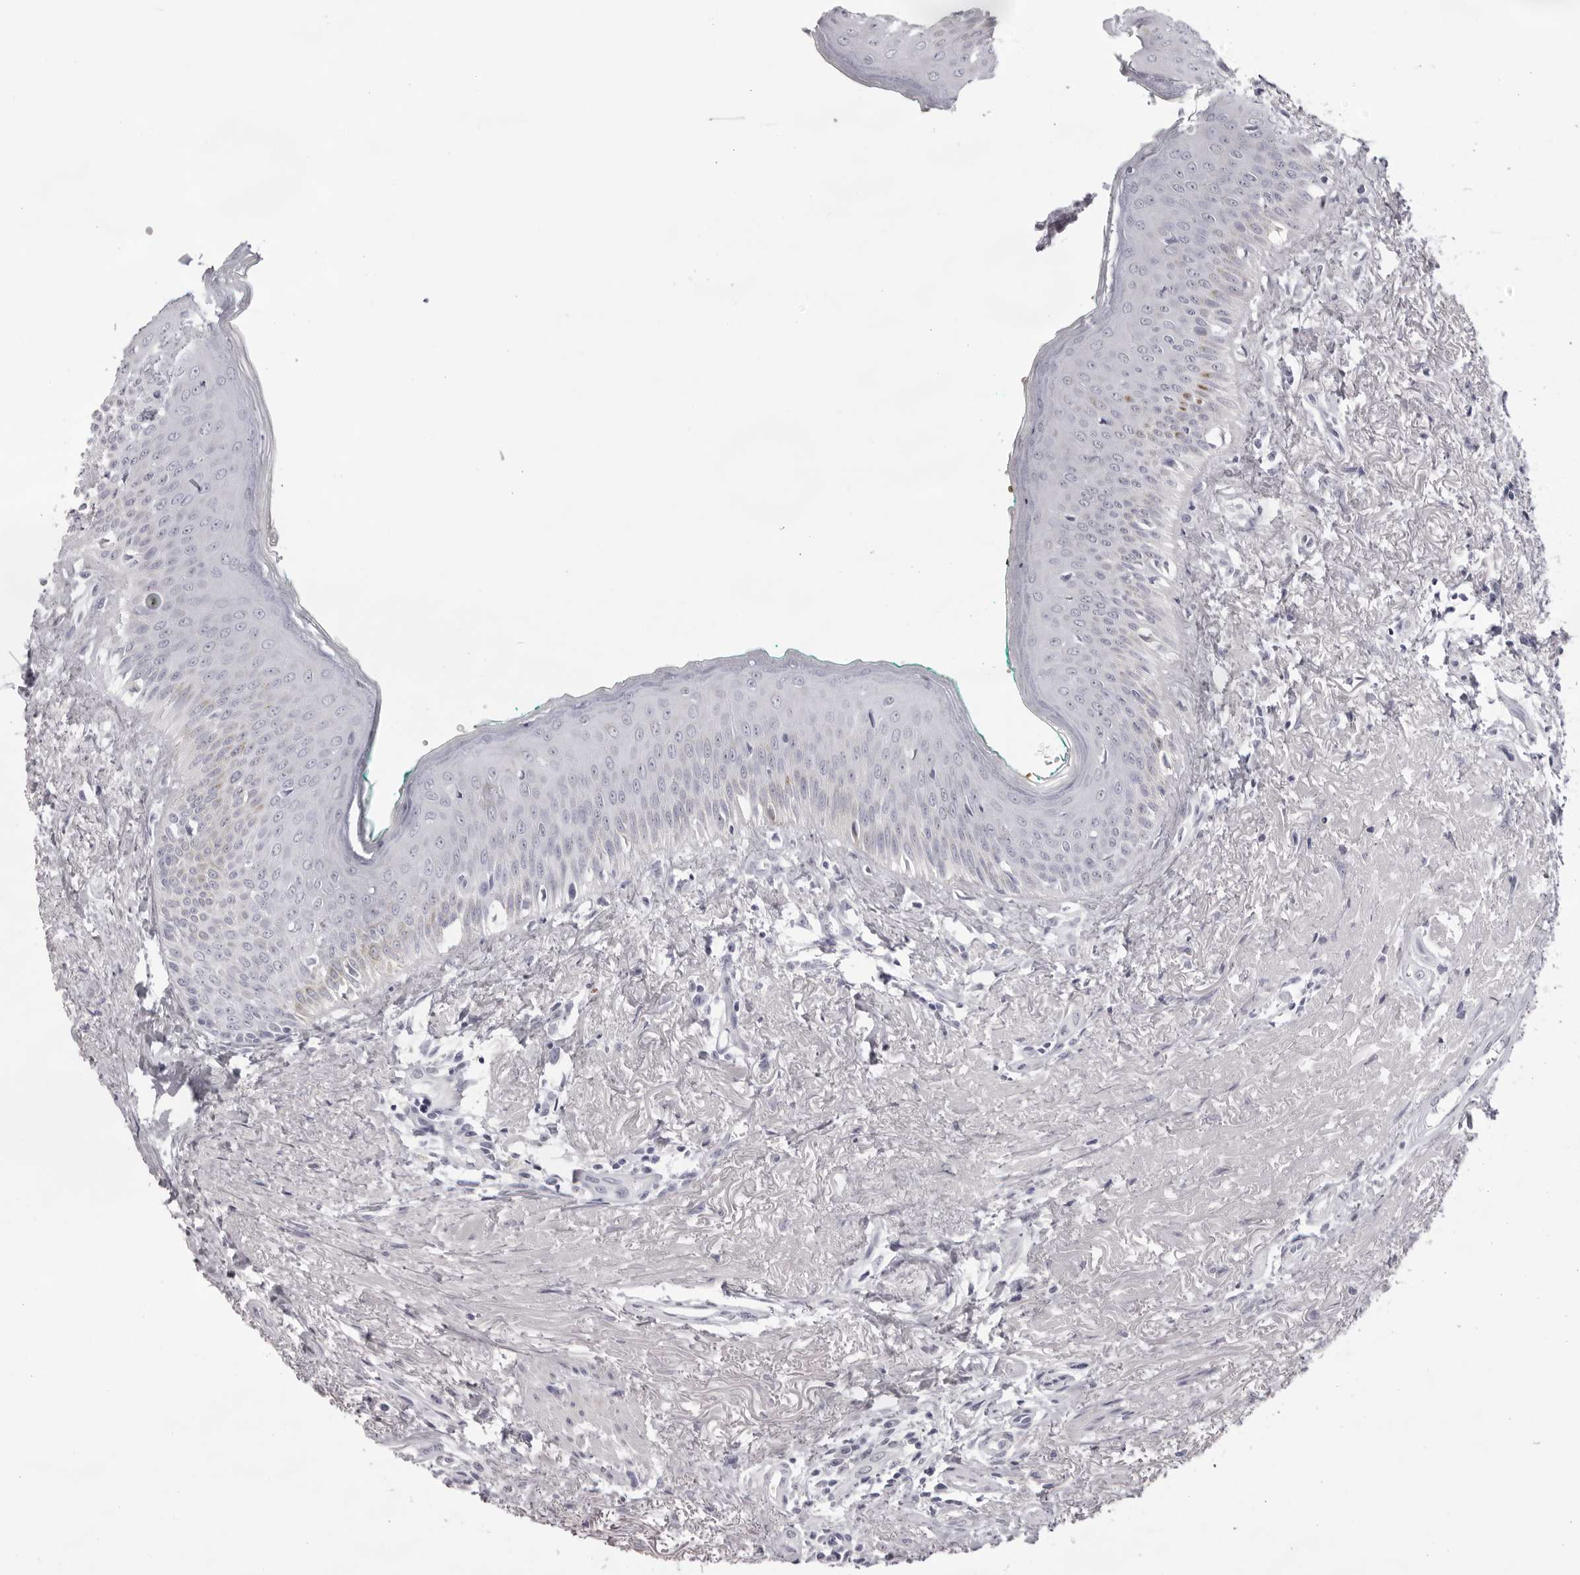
{"staining": {"intensity": "negative", "quantity": "none", "location": "none"}, "tissue": "oral mucosa", "cell_type": "Squamous epithelial cells", "image_type": "normal", "snomed": [{"axis": "morphology", "description": "Normal tissue, NOS"}, {"axis": "topography", "description": "Oral tissue"}], "caption": "High power microscopy photomicrograph of an IHC photomicrograph of unremarkable oral mucosa, revealing no significant positivity in squamous epithelial cells. Nuclei are stained in blue.", "gene": "SPTA1", "patient": {"sex": "female", "age": 70}}